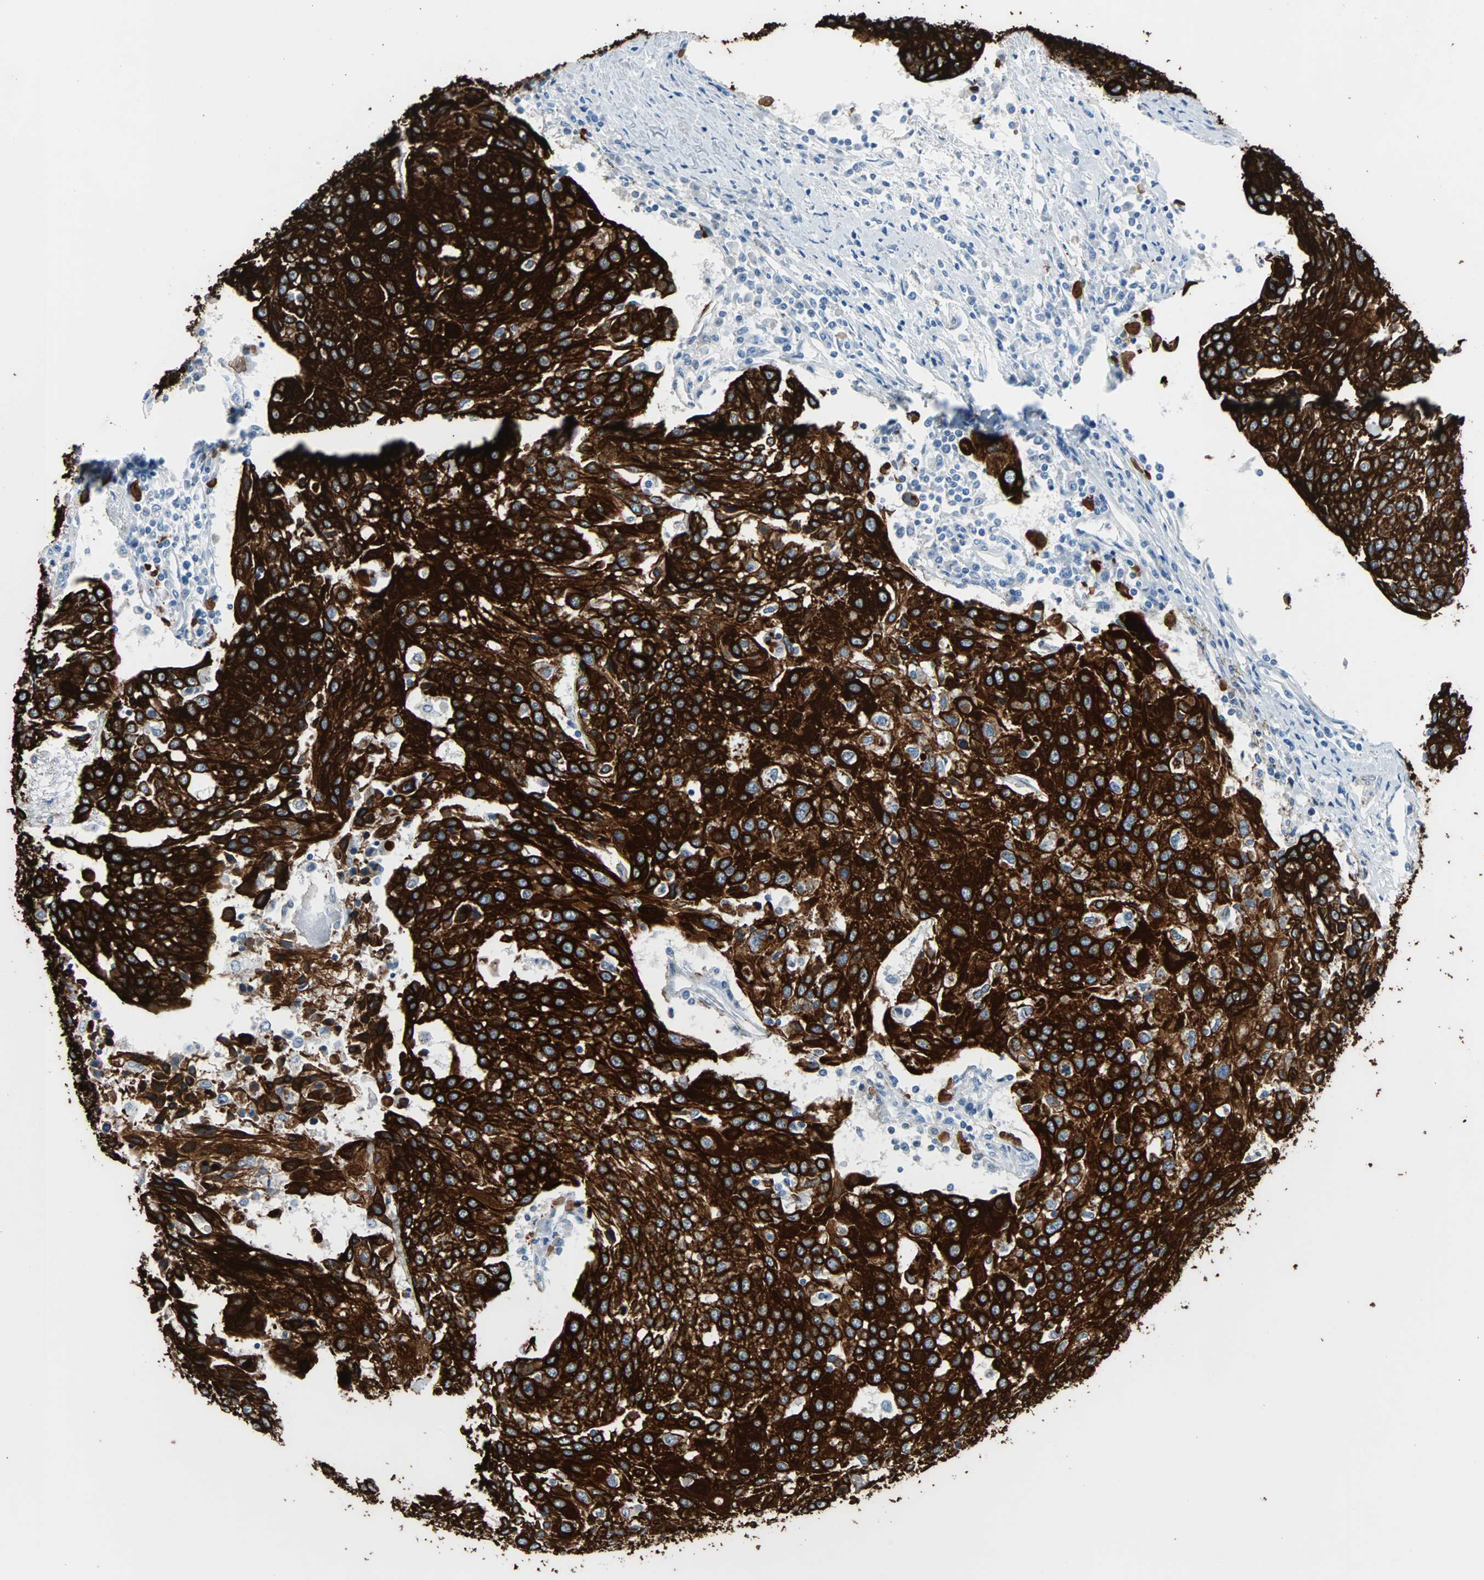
{"staining": {"intensity": "strong", "quantity": ">75%", "location": "cytoplasmic/membranous"}, "tissue": "urothelial cancer", "cell_type": "Tumor cells", "image_type": "cancer", "snomed": [{"axis": "morphology", "description": "Urothelial carcinoma, High grade"}, {"axis": "topography", "description": "Urinary bladder"}], "caption": "Brown immunohistochemical staining in human urothelial carcinoma (high-grade) demonstrates strong cytoplasmic/membranous expression in about >75% of tumor cells. (Brightfield microscopy of DAB IHC at high magnification).", "gene": "KRT7", "patient": {"sex": "female", "age": 85}}